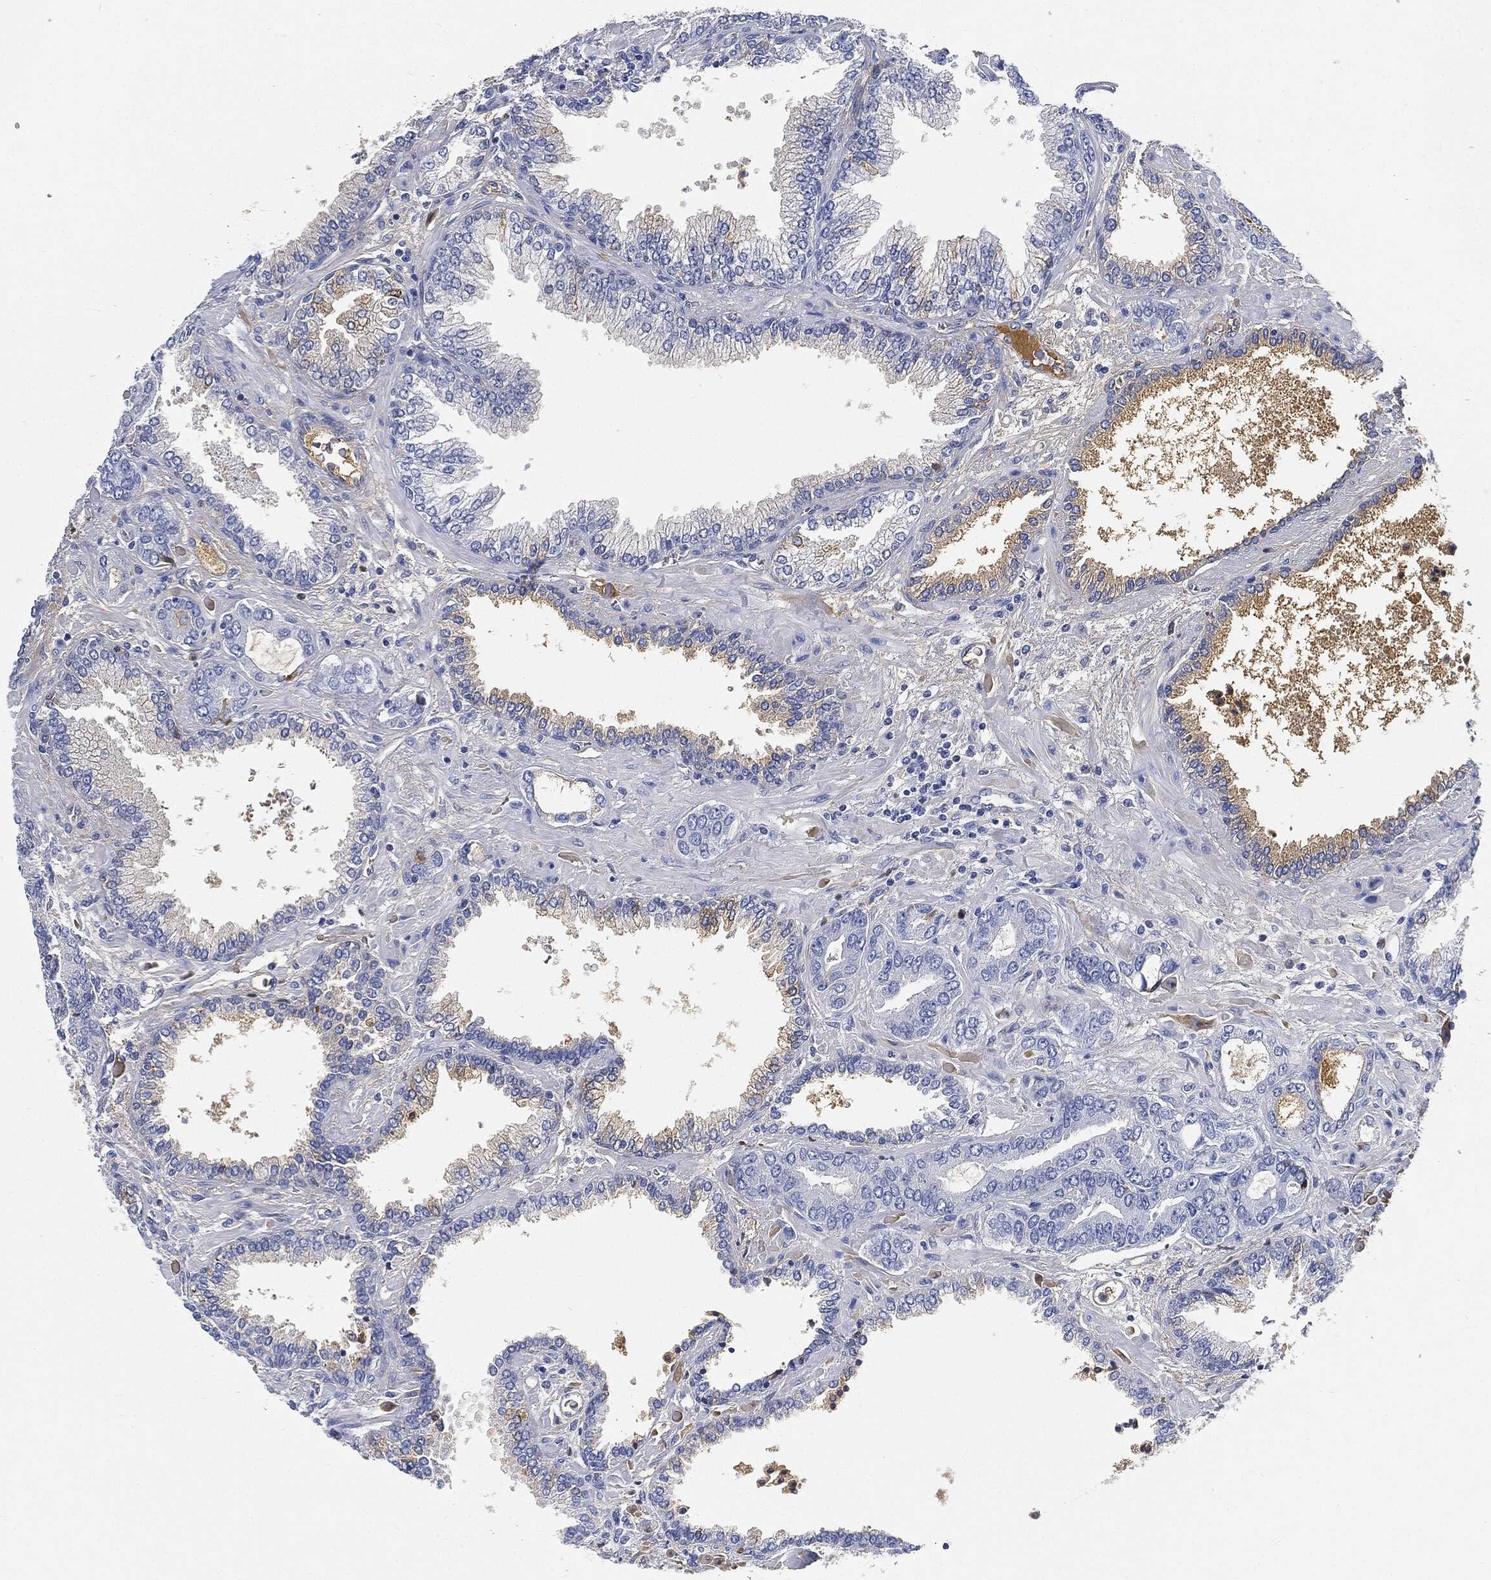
{"staining": {"intensity": "moderate", "quantity": "<25%", "location": "cytoplasmic/membranous"}, "tissue": "prostate cancer", "cell_type": "Tumor cells", "image_type": "cancer", "snomed": [{"axis": "morphology", "description": "Adenocarcinoma, Low grade"}, {"axis": "topography", "description": "Prostate"}], "caption": "This histopathology image shows prostate cancer (low-grade adenocarcinoma) stained with IHC to label a protein in brown. The cytoplasmic/membranous of tumor cells show moderate positivity for the protein. Nuclei are counter-stained blue.", "gene": "IGLV6-57", "patient": {"sex": "male", "age": 68}}